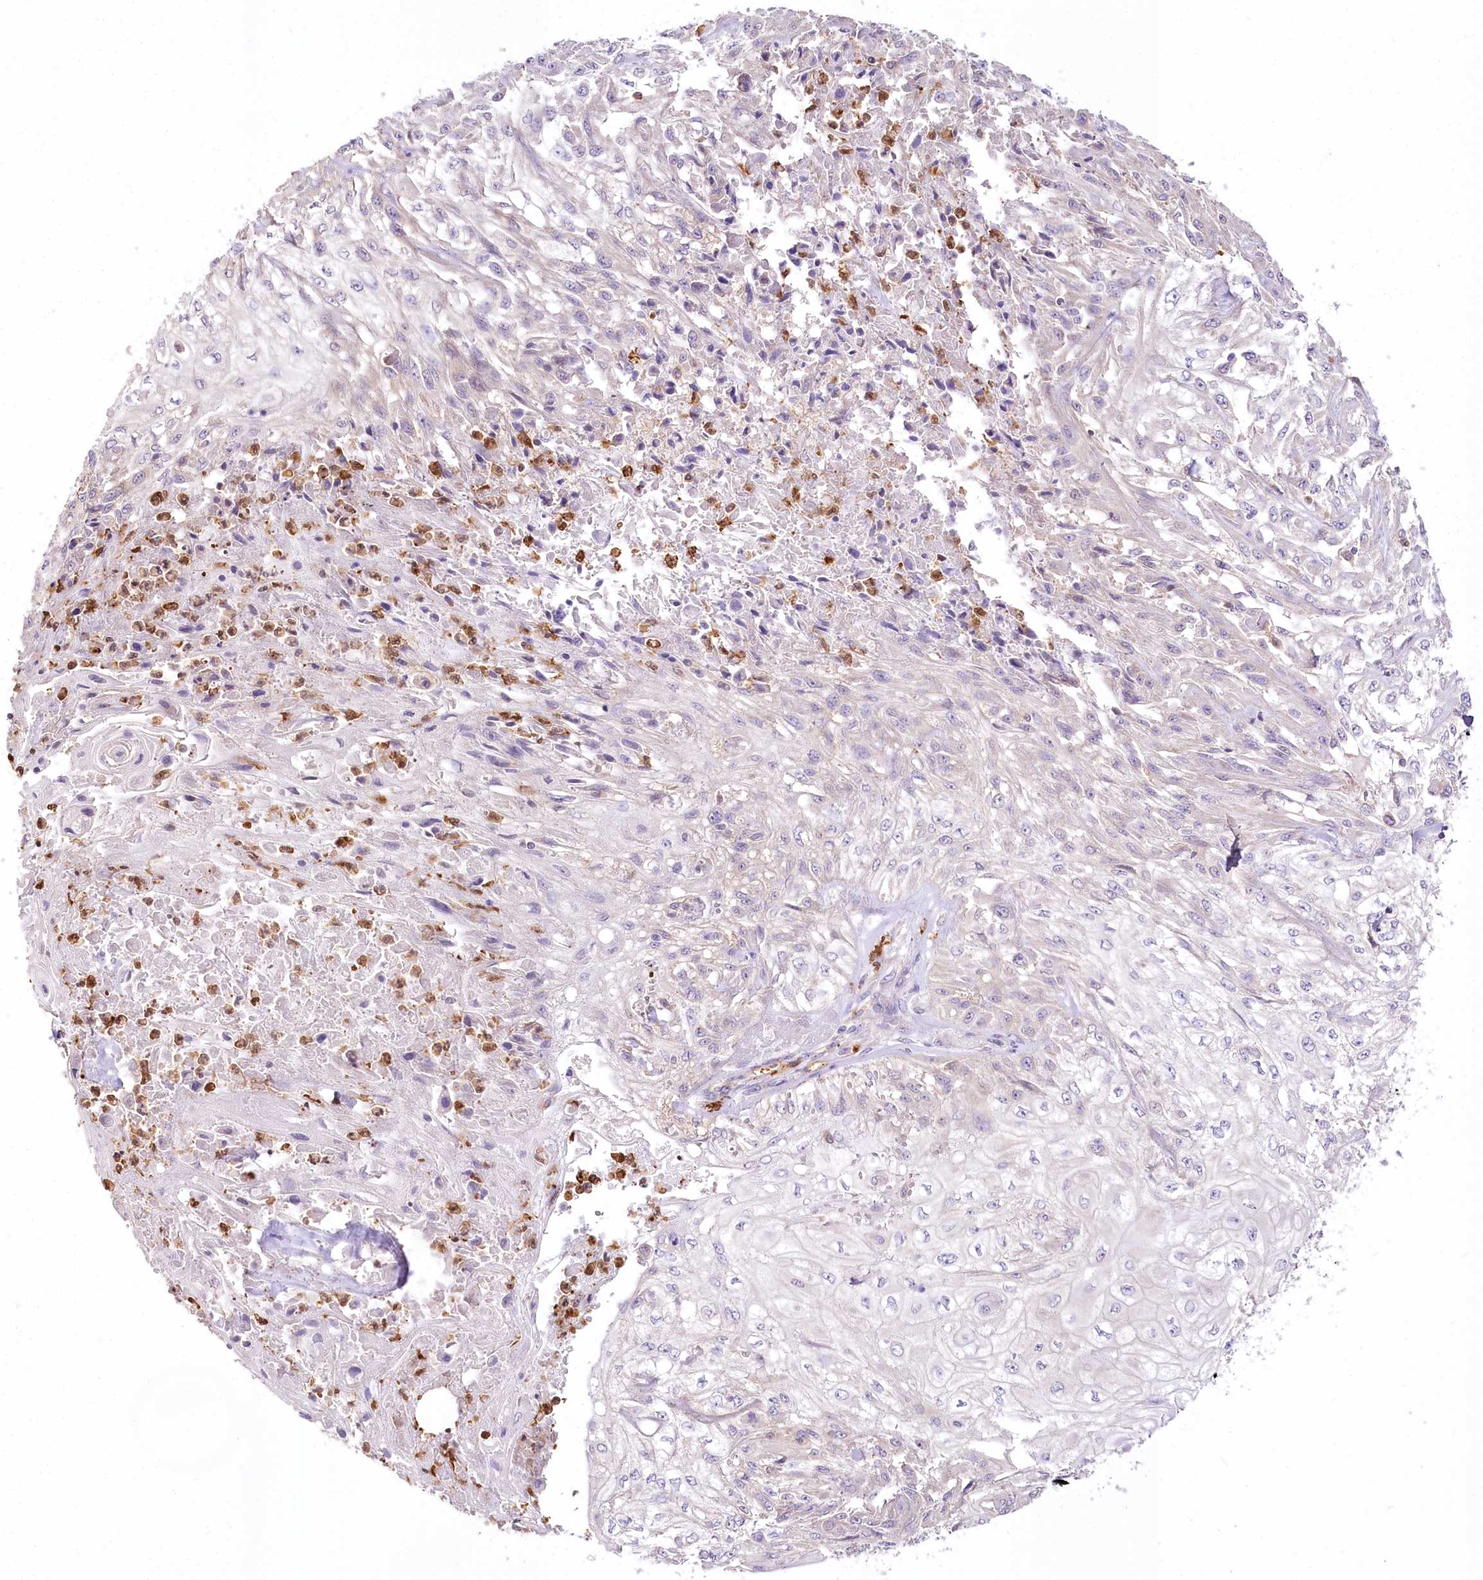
{"staining": {"intensity": "negative", "quantity": "none", "location": "none"}, "tissue": "skin cancer", "cell_type": "Tumor cells", "image_type": "cancer", "snomed": [{"axis": "morphology", "description": "Squamous cell carcinoma, NOS"}, {"axis": "morphology", "description": "Squamous cell carcinoma, metastatic, NOS"}, {"axis": "topography", "description": "Skin"}, {"axis": "topography", "description": "Lymph node"}], "caption": "There is no significant expression in tumor cells of skin cancer.", "gene": "DPYD", "patient": {"sex": "male", "age": 75}}